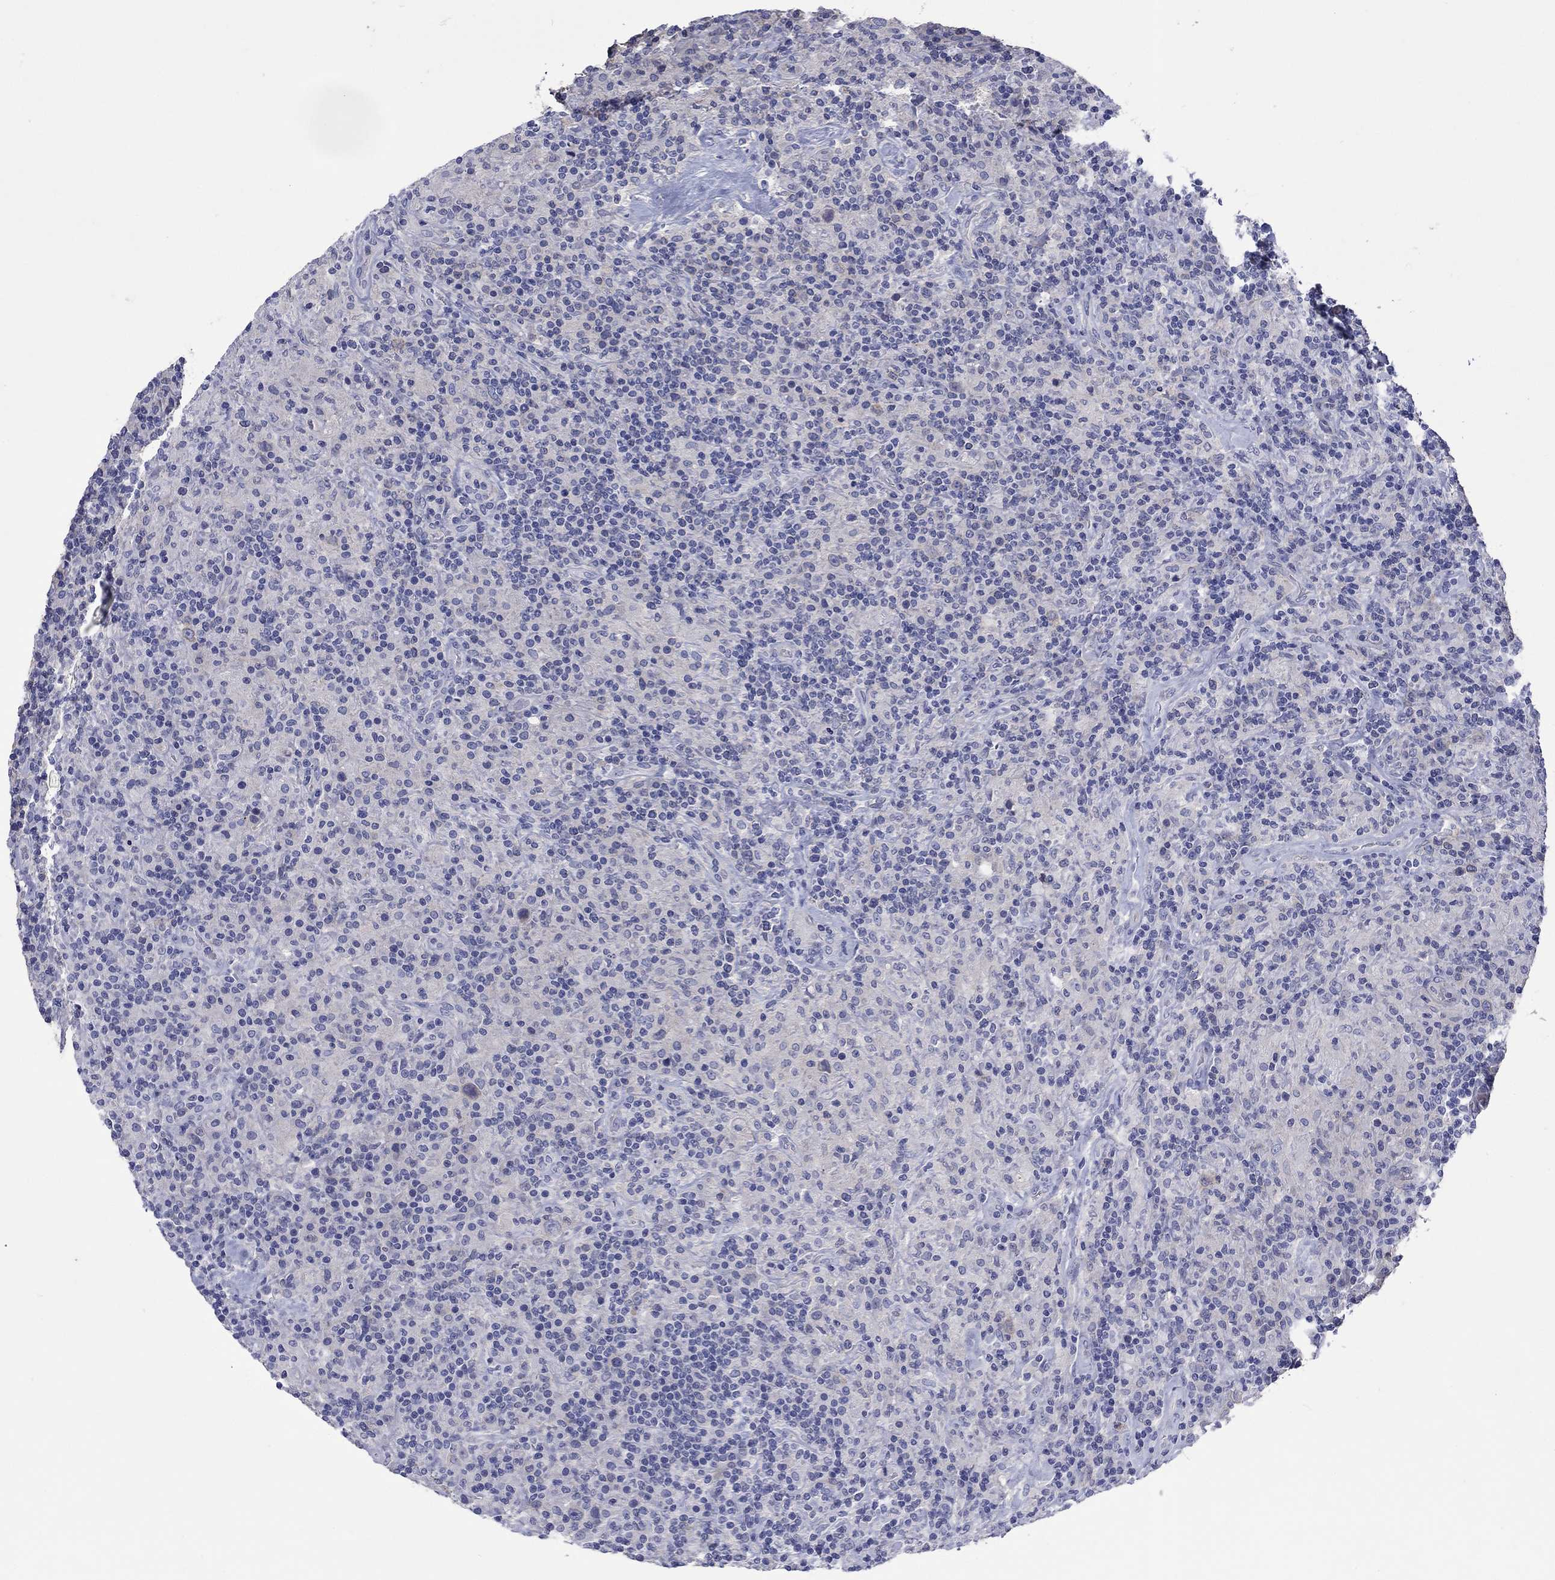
{"staining": {"intensity": "negative", "quantity": "none", "location": "none"}, "tissue": "lymphoma", "cell_type": "Tumor cells", "image_type": "cancer", "snomed": [{"axis": "morphology", "description": "Hodgkin's disease, NOS"}, {"axis": "topography", "description": "Lymph node"}], "caption": "Immunohistochemistry (IHC) micrograph of neoplastic tissue: Hodgkin's disease stained with DAB (3,3'-diaminobenzidine) shows no significant protein expression in tumor cells.", "gene": "TPRN", "patient": {"sex": "male", "age": 70}}